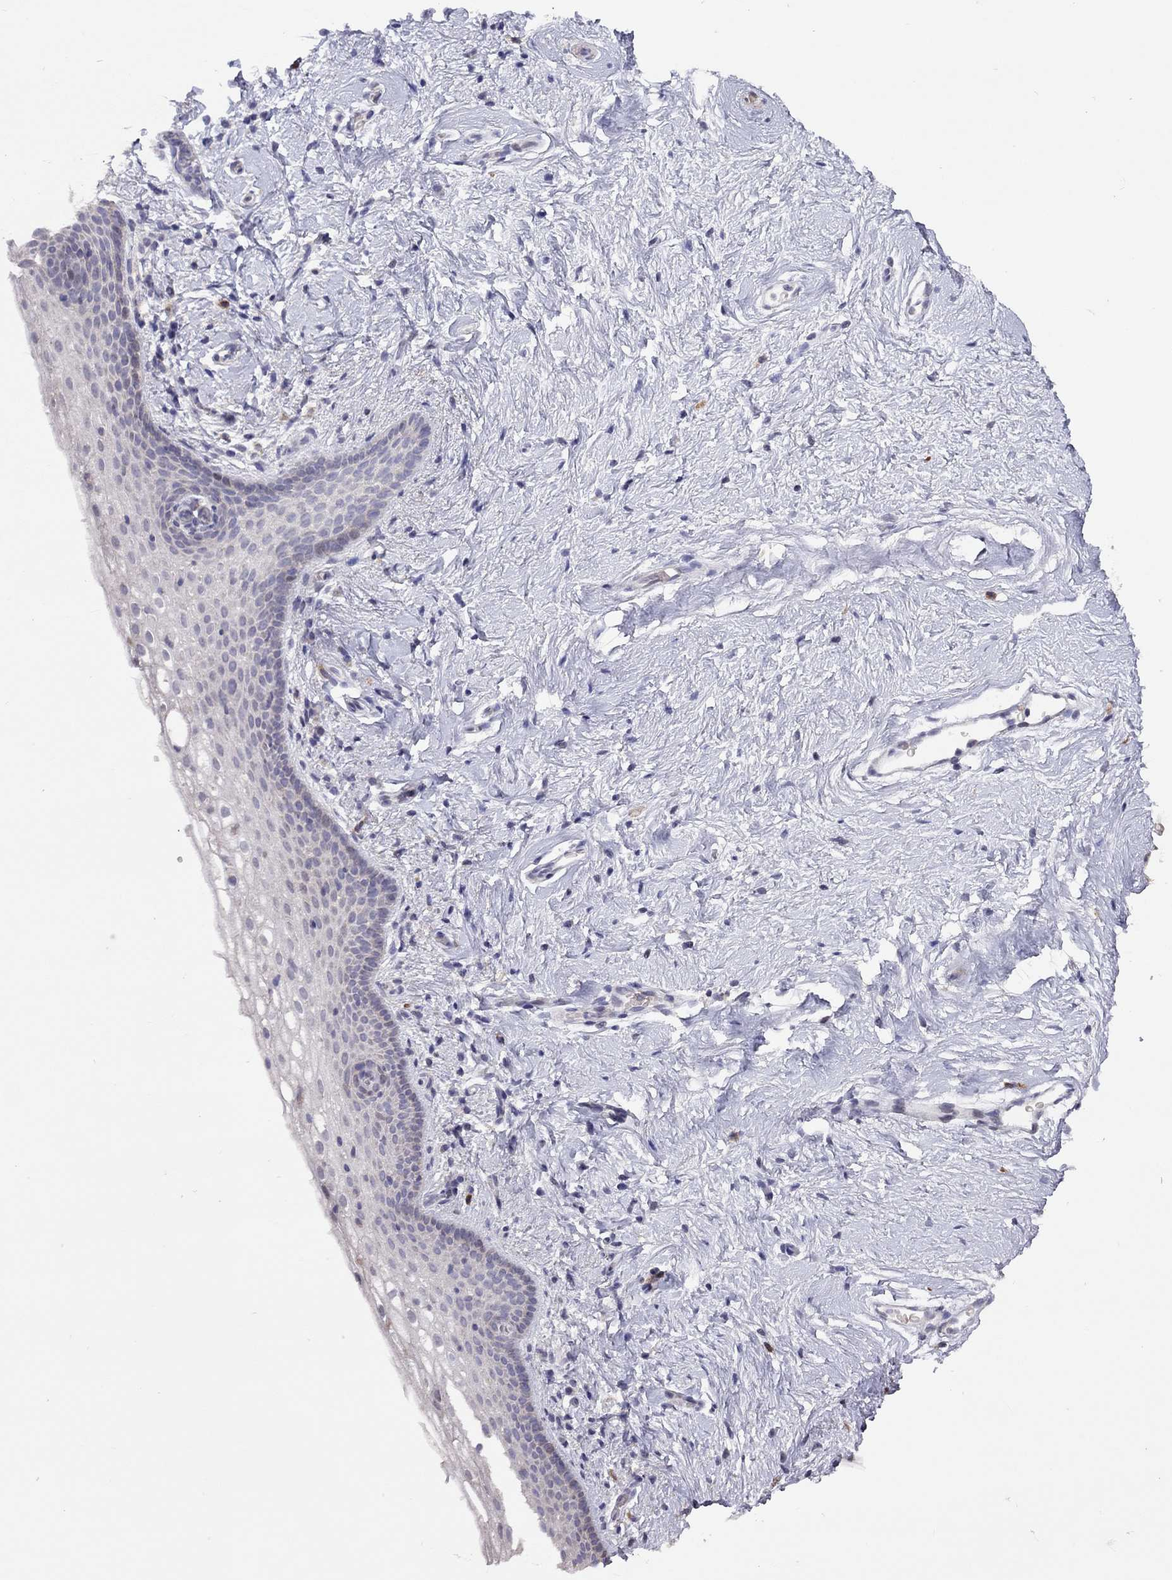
{"staining": {"intensity": "negative", "quantity": "none", "location": "none"}, "tissue": "vagina", "cell_type": "Squamous epithelial cells", "image_type": "normal", "snomed": [{"axis": "morphology", "description": "Normal tissue, NOS"}, {"axis": "topography", "description": "Vagina"}], "caption": "IHC photomicrograph of unremarkable vagina: human vagina stained with DAB (3,3'-diaminobenzidine) exhibits no significant protein staining in squamous epithelial cells. The staining was performed using DAB to visualize the protein expression in brown, while the nuclei were stained in blue with hematoxylin (Magnification: 20x).", "gene": "SYTL2", "patient": {"sex": "female", "age": 61}}